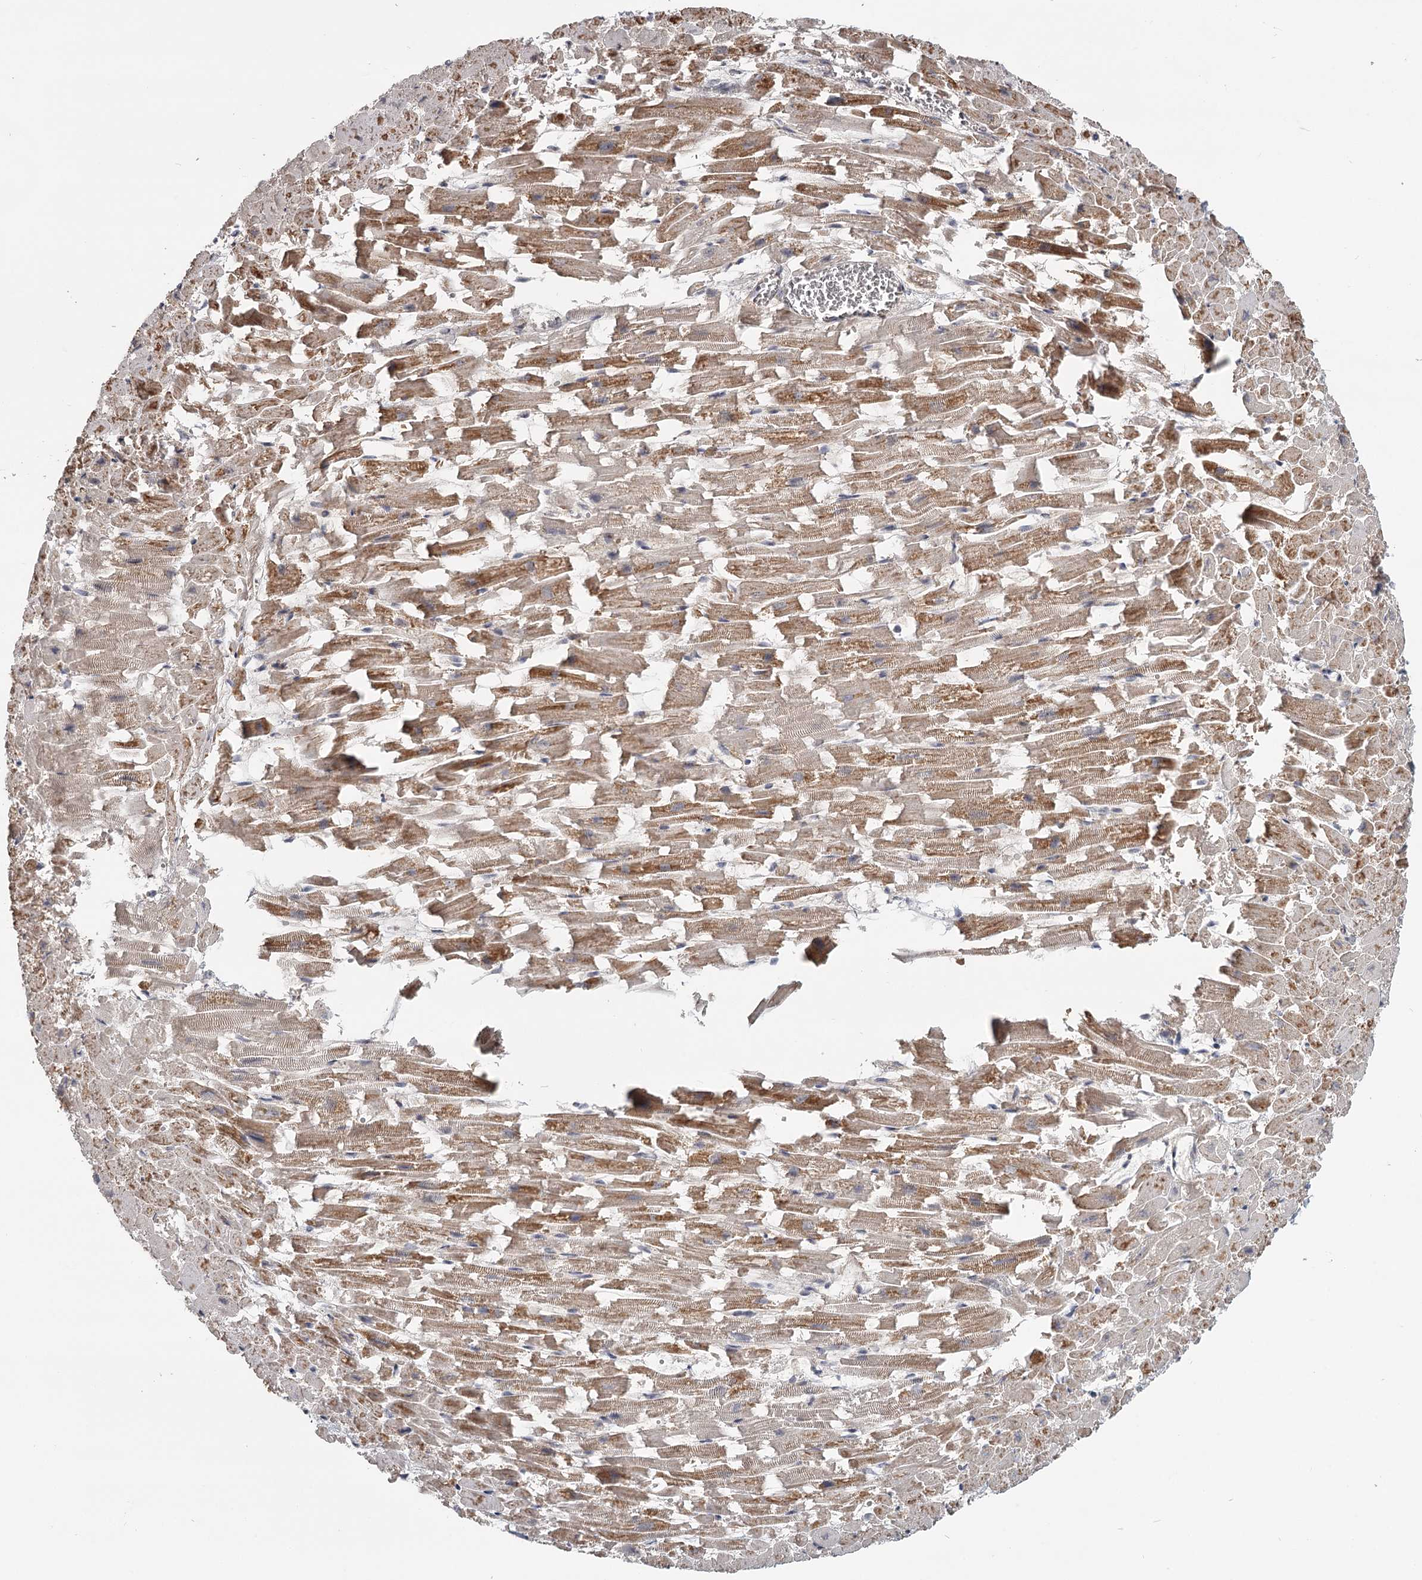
{"staining": {"intensity": "moderate", "quantity": ">75%", "location": "cytoplasmic/membranous"}, "tissue": "heart muscle", "cell_type": "Cardiomyocytes", "image_type": "normal", "snomed": [{"axis": "morphology", "description": "Normal tissue, NOS"}, {"axis": "topography", "description": "Heart"}], "caption": "Protein analysis of normal heart muscle shows moderate cytoplasmic/membranous staining in approximately >75% of cardiomyocytes.", "gene": "CDC123", "patient": {"sex": "female", "age": 64}}